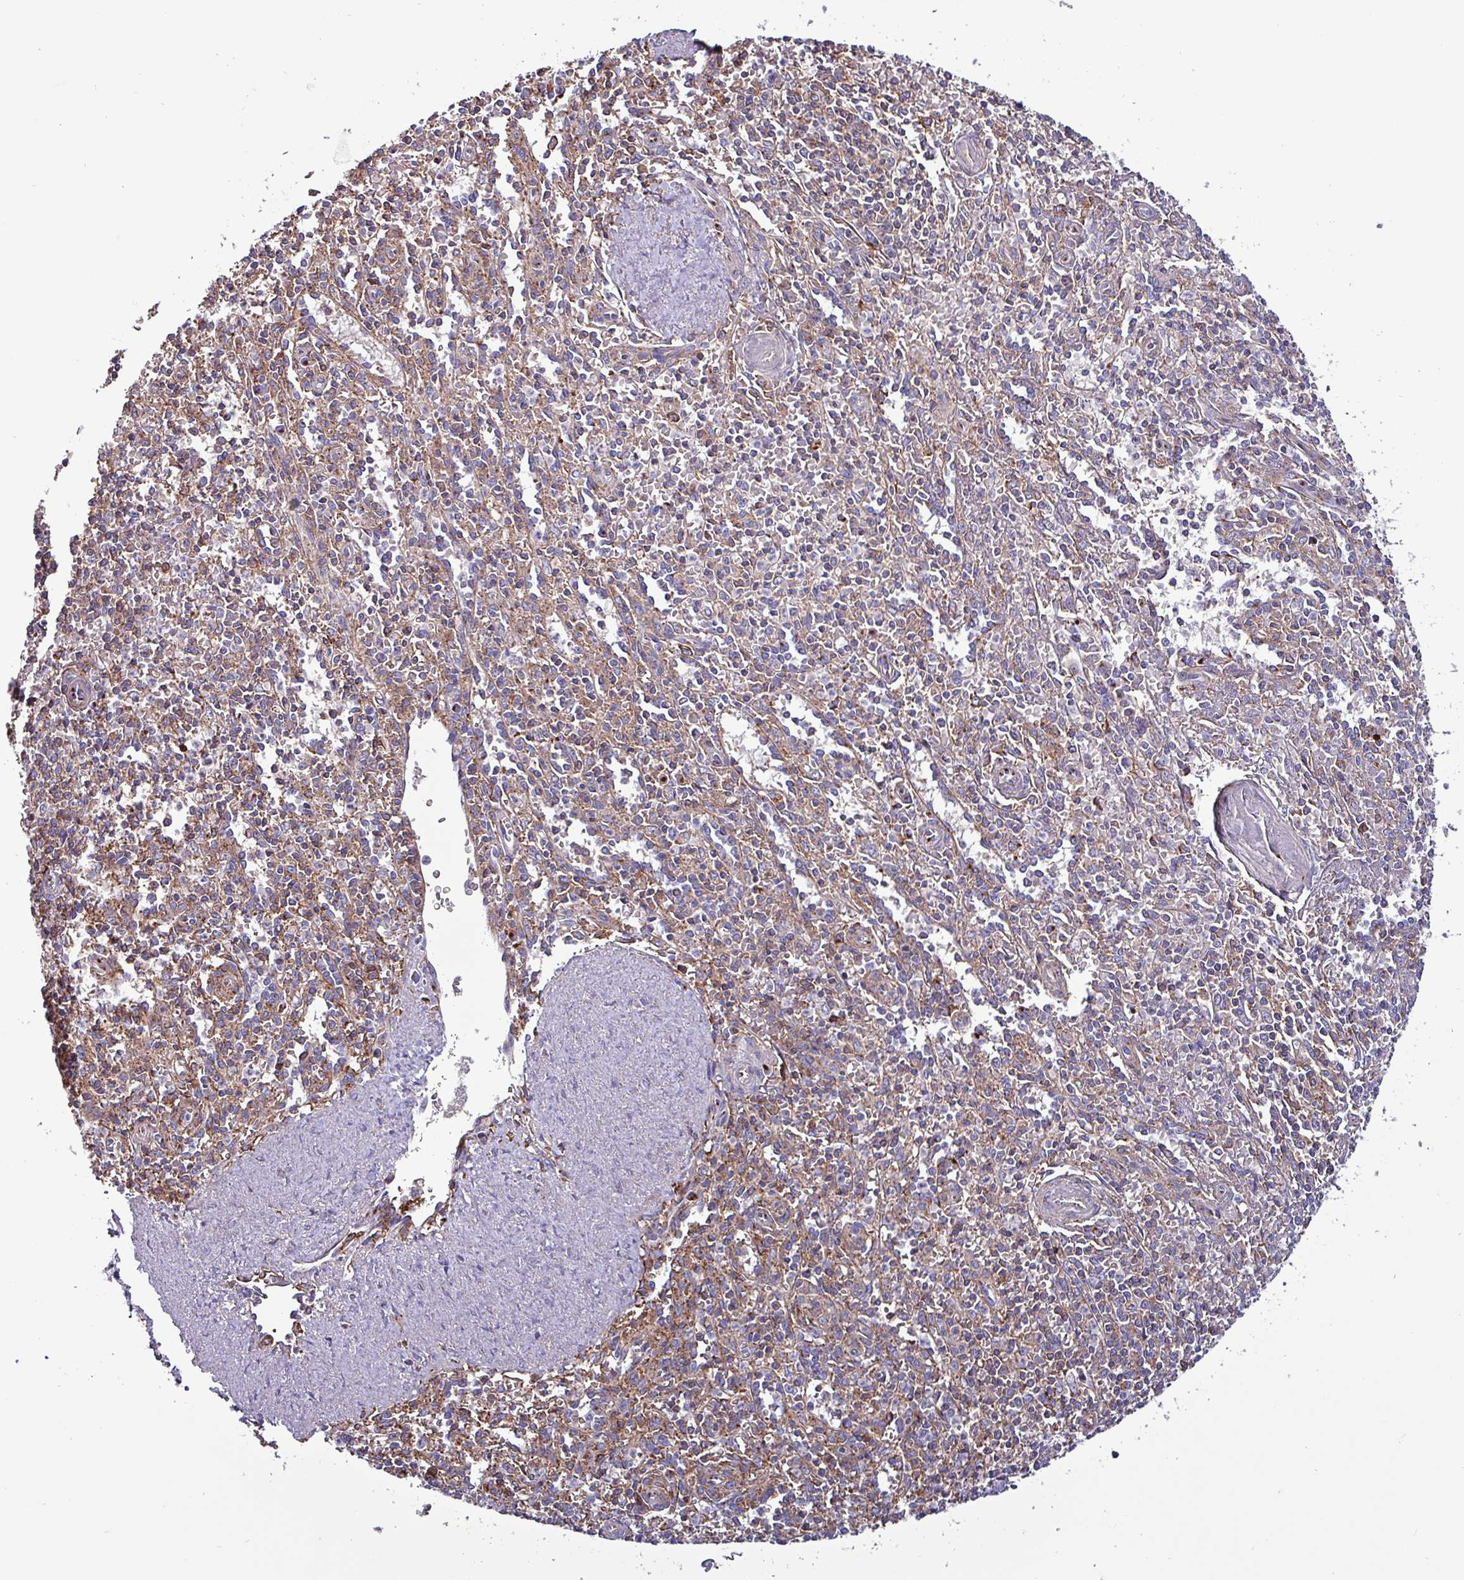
{"staining": {"intensity": "negative", "quantity": "none", "location": "none"}, "tissue": "spleen", "cell_type": "Cells in red pulp", "image_type": "normal", "snomed": [{"axis": "morphology", "description": "Normal tissue, NOS"}, {"axis": "topography", "description": "Spleen"}], "caption": "A histopathology image of spleen stained for a protein displays no brown staining in cells in red pulp. The staining was performed using DAB (3,3'-diaminobenzidine) to visualize the protein expression in brown, while the nuclei were stained in blue with hematoxylin (Magnification: 20x).", "gene": "VAMP4", "patient": {"sex": "female", "age": 70}}